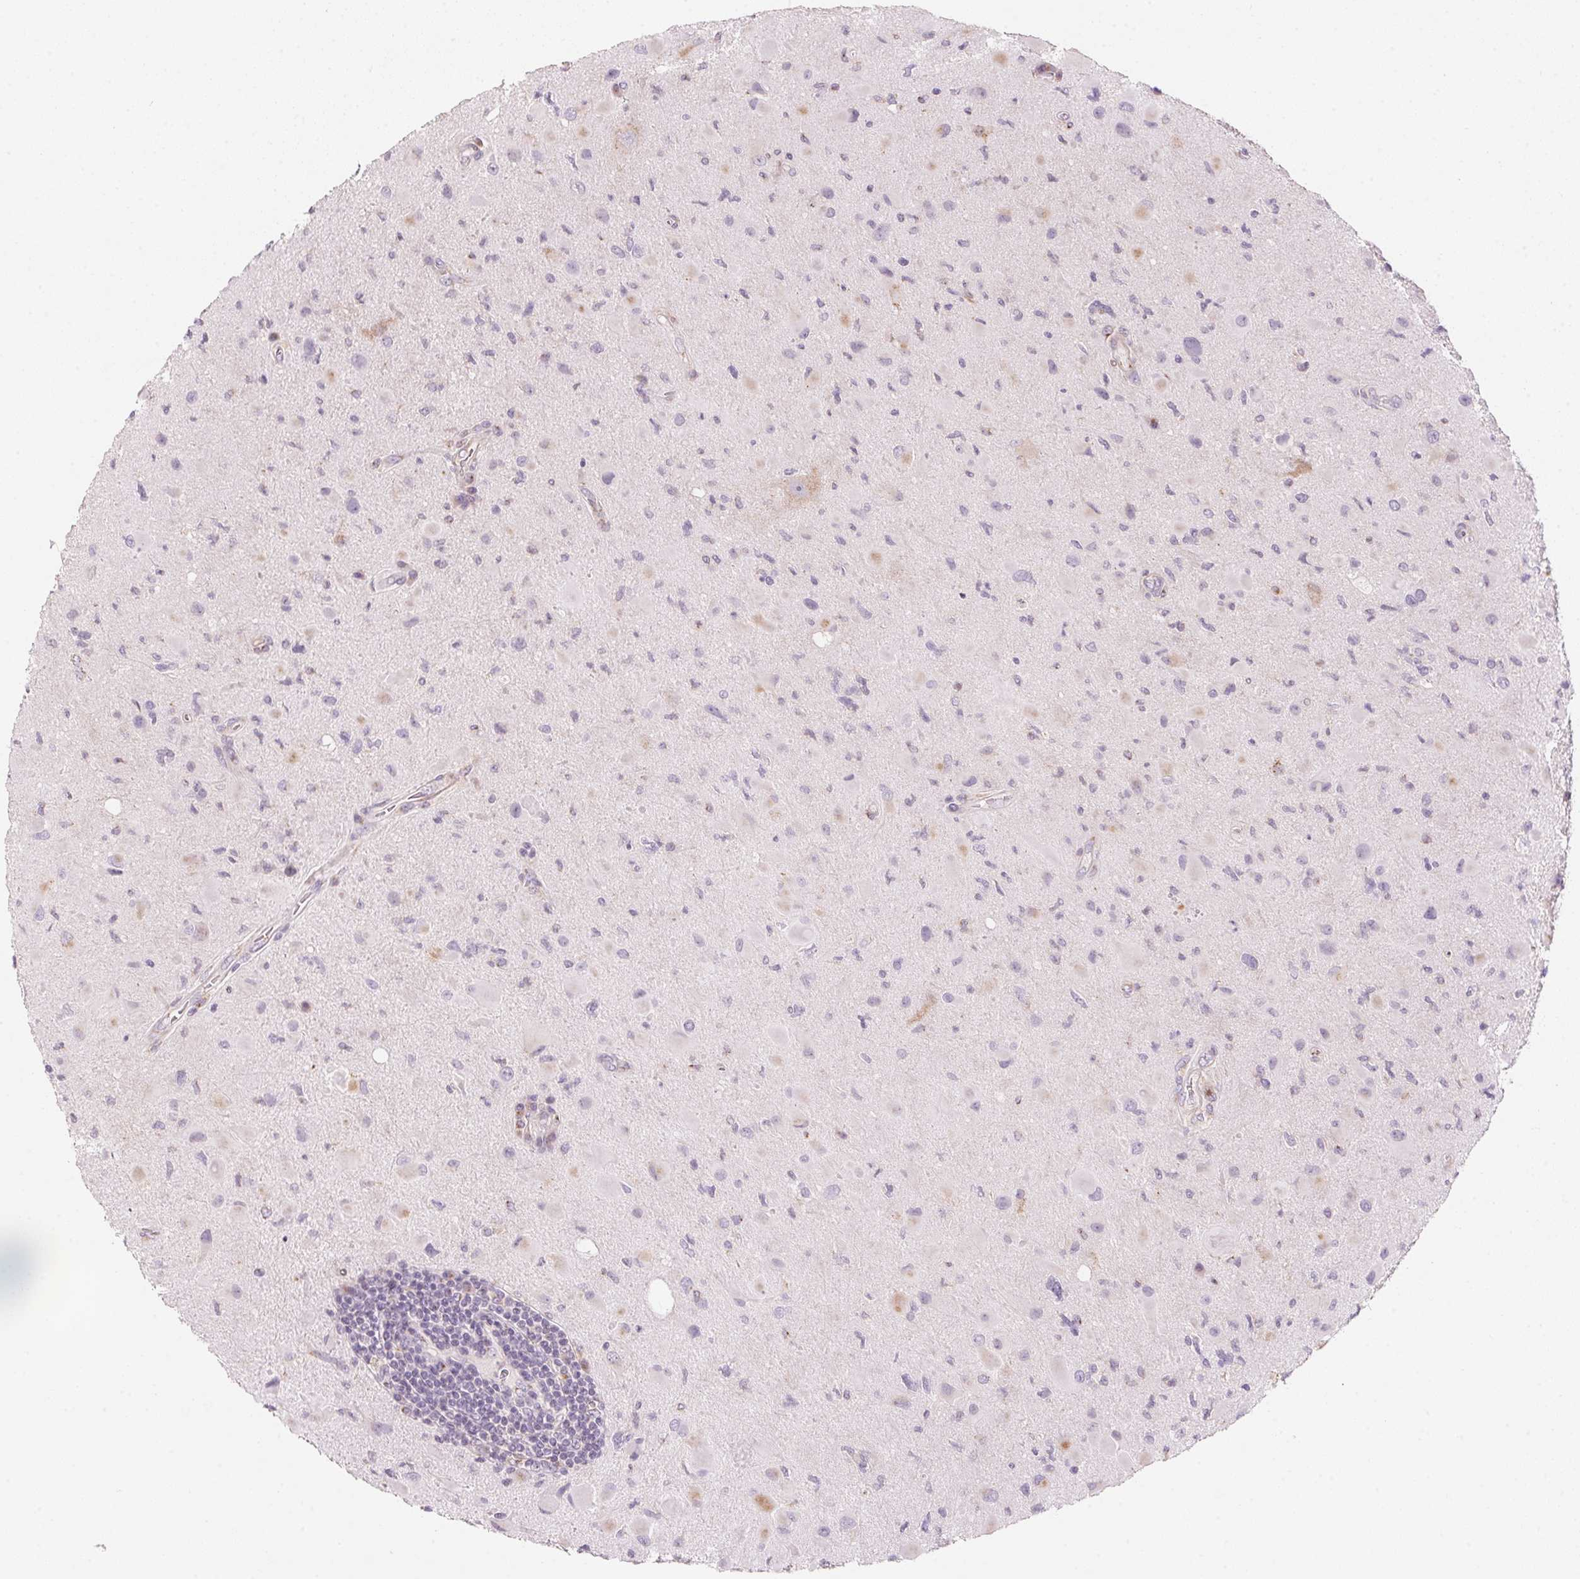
{"staining": {"intensity": "negative", "quantity": "none", "location": "none"}, "tissue": "glioma", "cell_type": "Tumor cells", "image_type": "cancer", "snomed": [{"axis": "morphology", "description": "Glioma, malignant, Low grade"}, {"axis": "topography", "description": "Brain"}], "caption": "Immunohistochemical staining of malignant glioma (low-grade) displays no significant staining in tumor cells.", "gene": "DRAM2", "patient": {"sex": "female", "age": 32}}